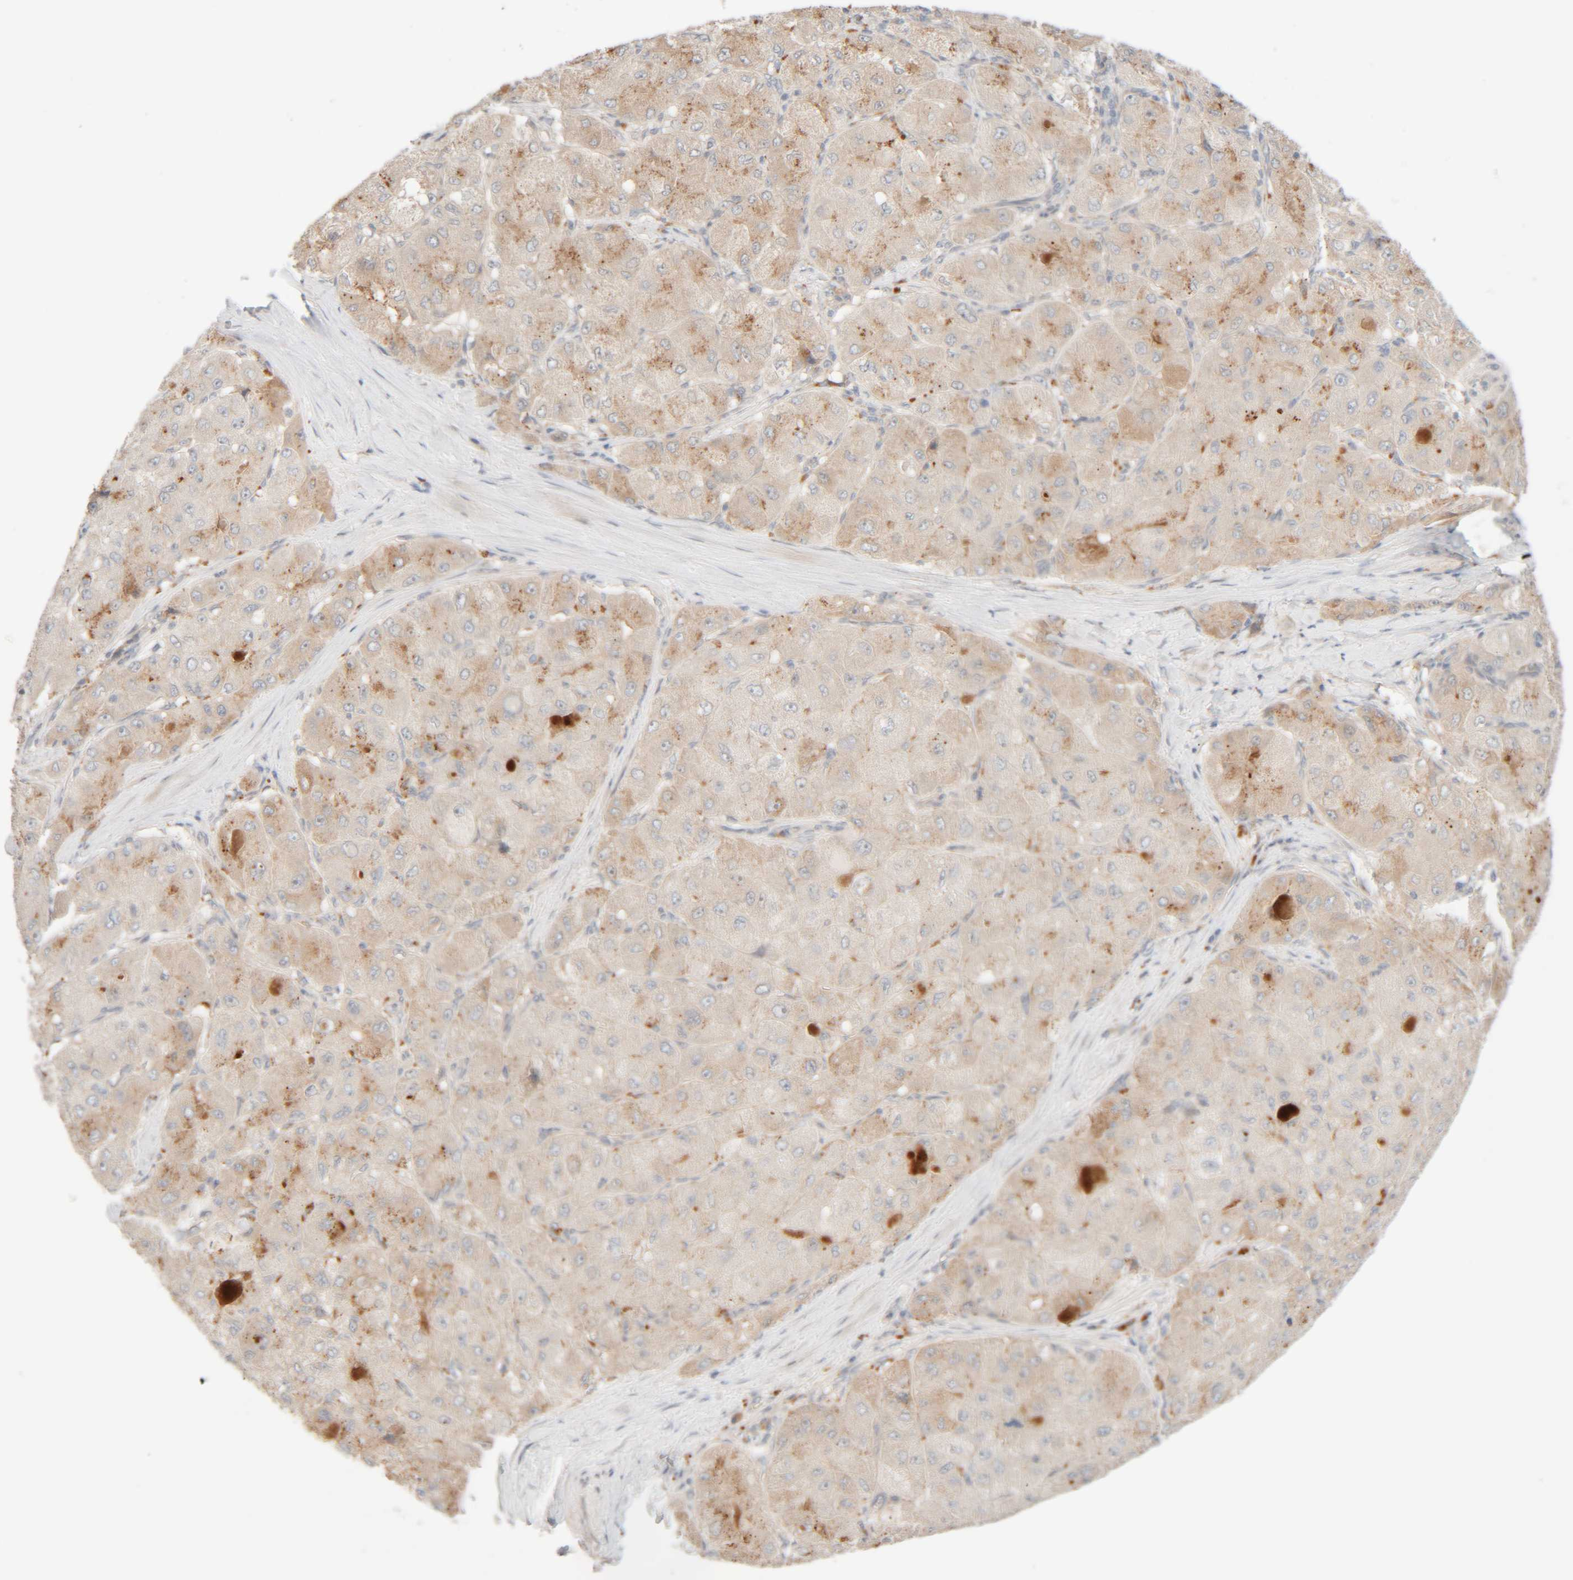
{"staining": {"intensity": "moderate", "quantity": "25%-75%", "location": "cytoplasmic/membranous"}, "tissue": "liver cancer", "cell_type": "Tumor cells", "image_type": "cancer", "snomed": [{"axis": "morphology", "description": "Carcinoma, Hepatocellular, NOS"}, {"axis": "topography", "description": "Liver"}], "caption": "This micrograph exhibits hepatocellular carcinoma (liver) stained with immunohistochemistry (IHC) to label a protein in brown. The cytoplasmic/membranous of tumor cells show moderate positivity for the protein. Nuclei are counter-stained blue.", "gene": "CHKA", "patient": {"sex": "male", "age": 80}}